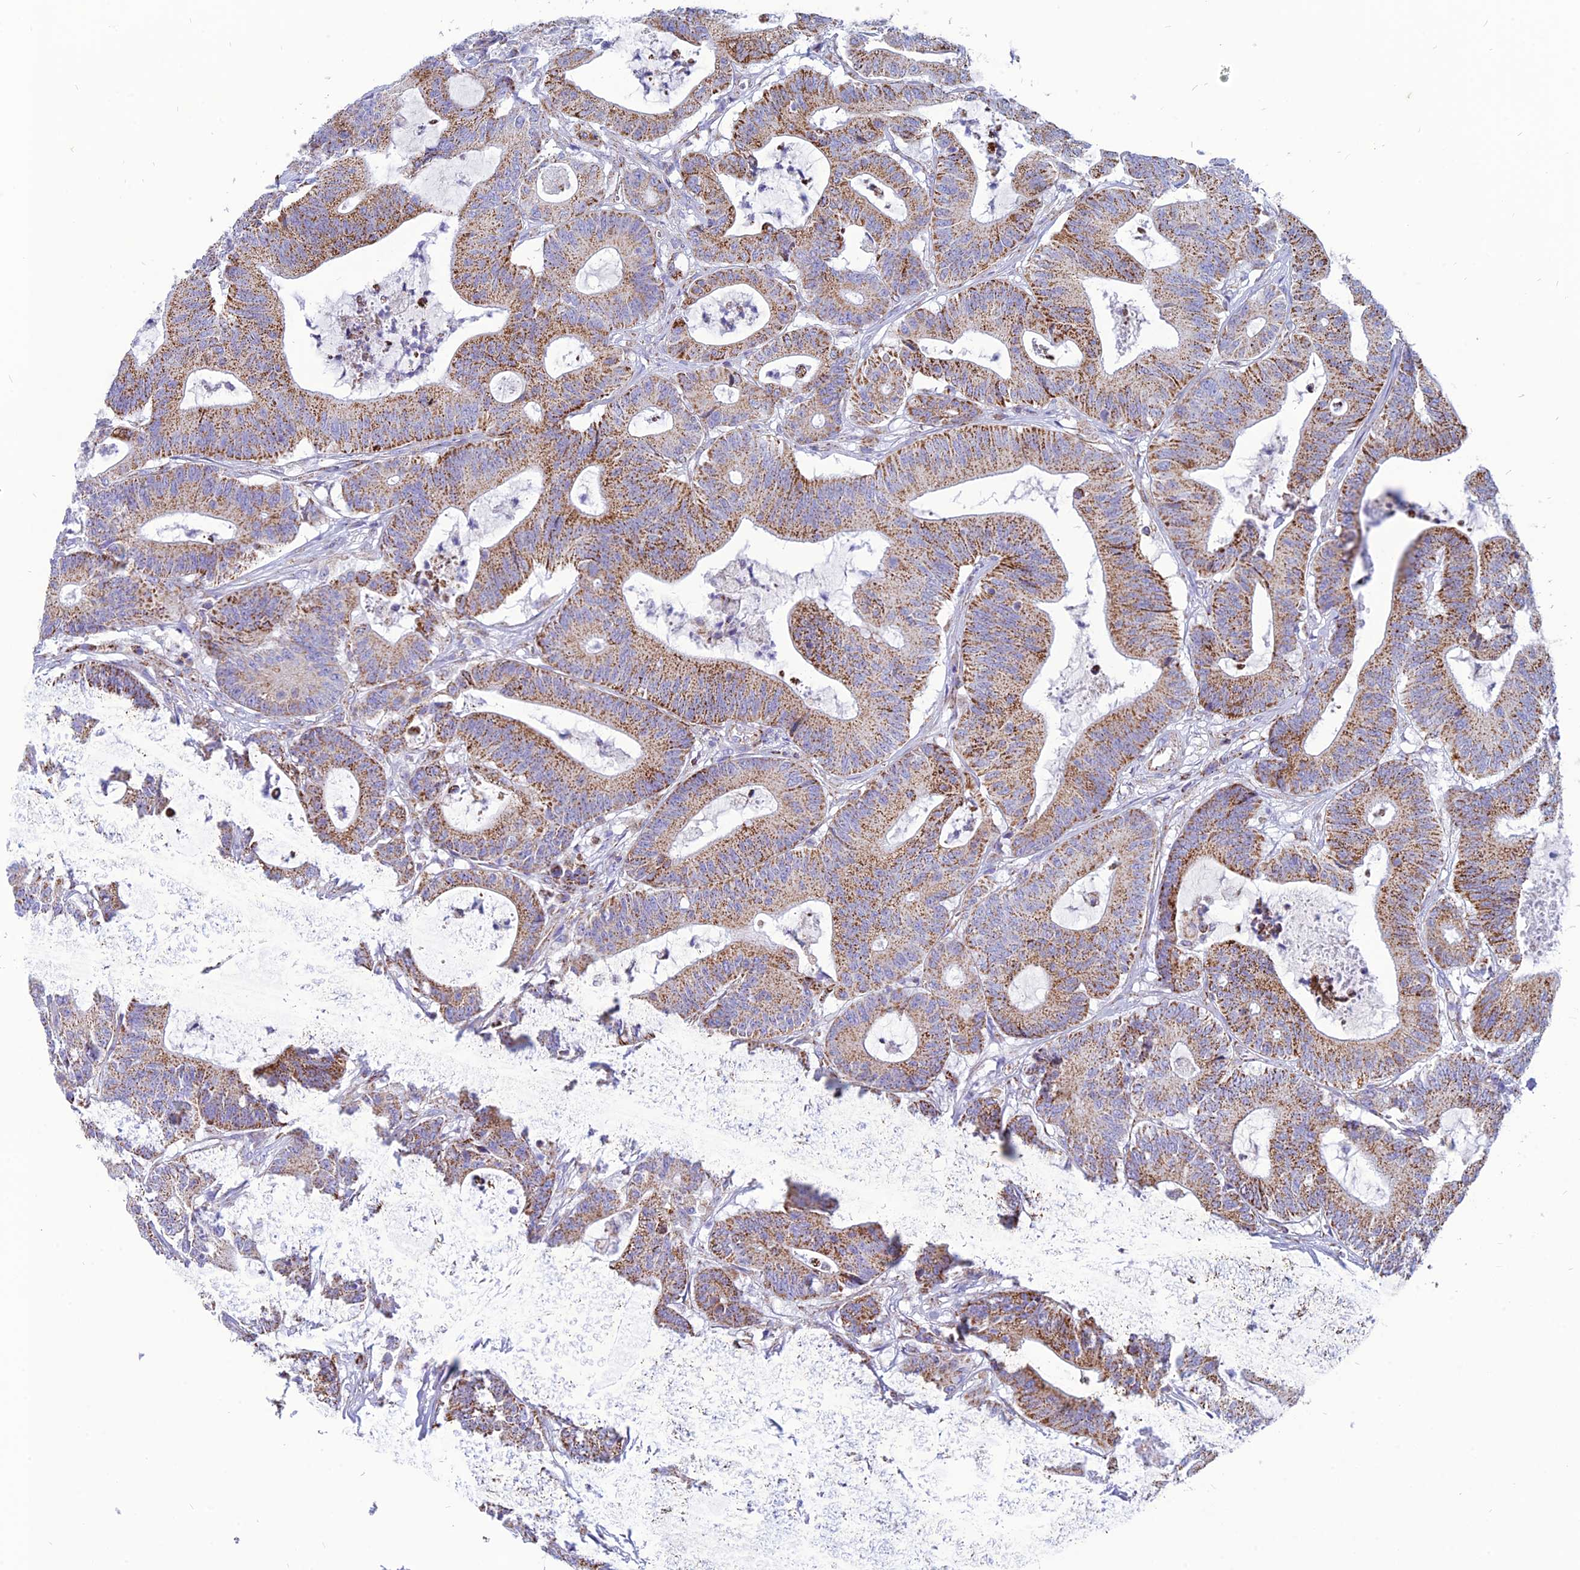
{"staining": {"intensity": "moderate", "quantity": ">75%", "location": "cytoplasmic/membranous"}, "tissue": "colorectal cancer", "cell_type": "Tumor cells", "image_type": "cancer", "snomed": [{"axis": "morphology", "description": "Adenocarcinoma, NOS"}, {"axis": "topography", "description": "Colon"}], "caption": "Protein staining shows moderate cytoplasmic/membranous staining in approximately >75% of tumor cells in colorectal cancer.", "gene": "PACC1", "patient": {"sex": "female", "age": 84}}